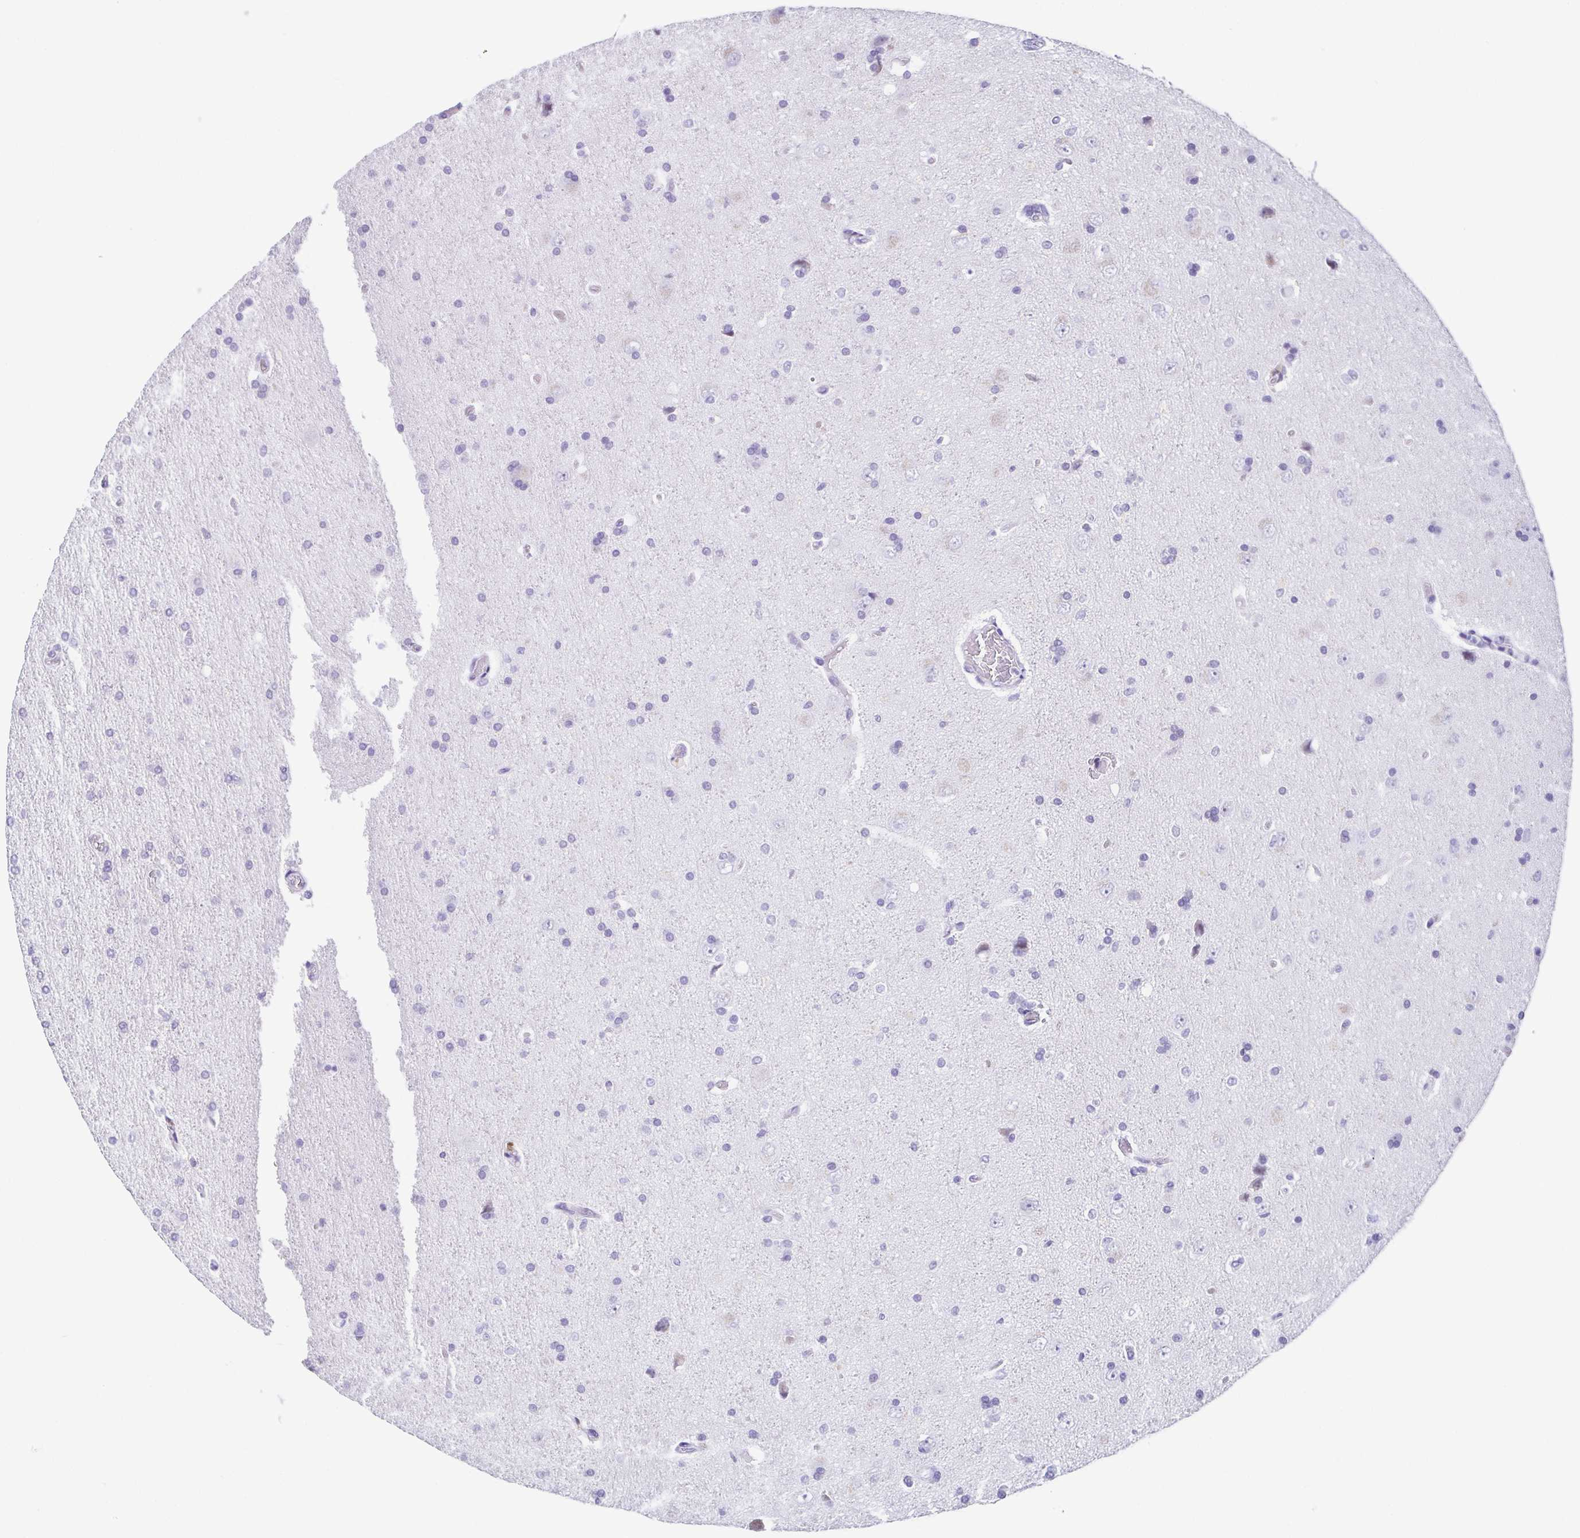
{"staining": {"intensity": "negative", "quantity": "none", "location": "none"}, "tissue": "glioma", "cell_type": "Tumor cells", "image_type": "cancer", "snomed": [{"axis": "morphology", "description": "Glioma, malignant, High grade"}, {"axis": "topography", "description": "Cerebral cortex"}], "caption": "IHC photomicrograph of human glioma stained for a protein (brown), which shows no expression in tumor cells.", "gene": "ESX1", "patient": {"sex": "male", "age": 70}}